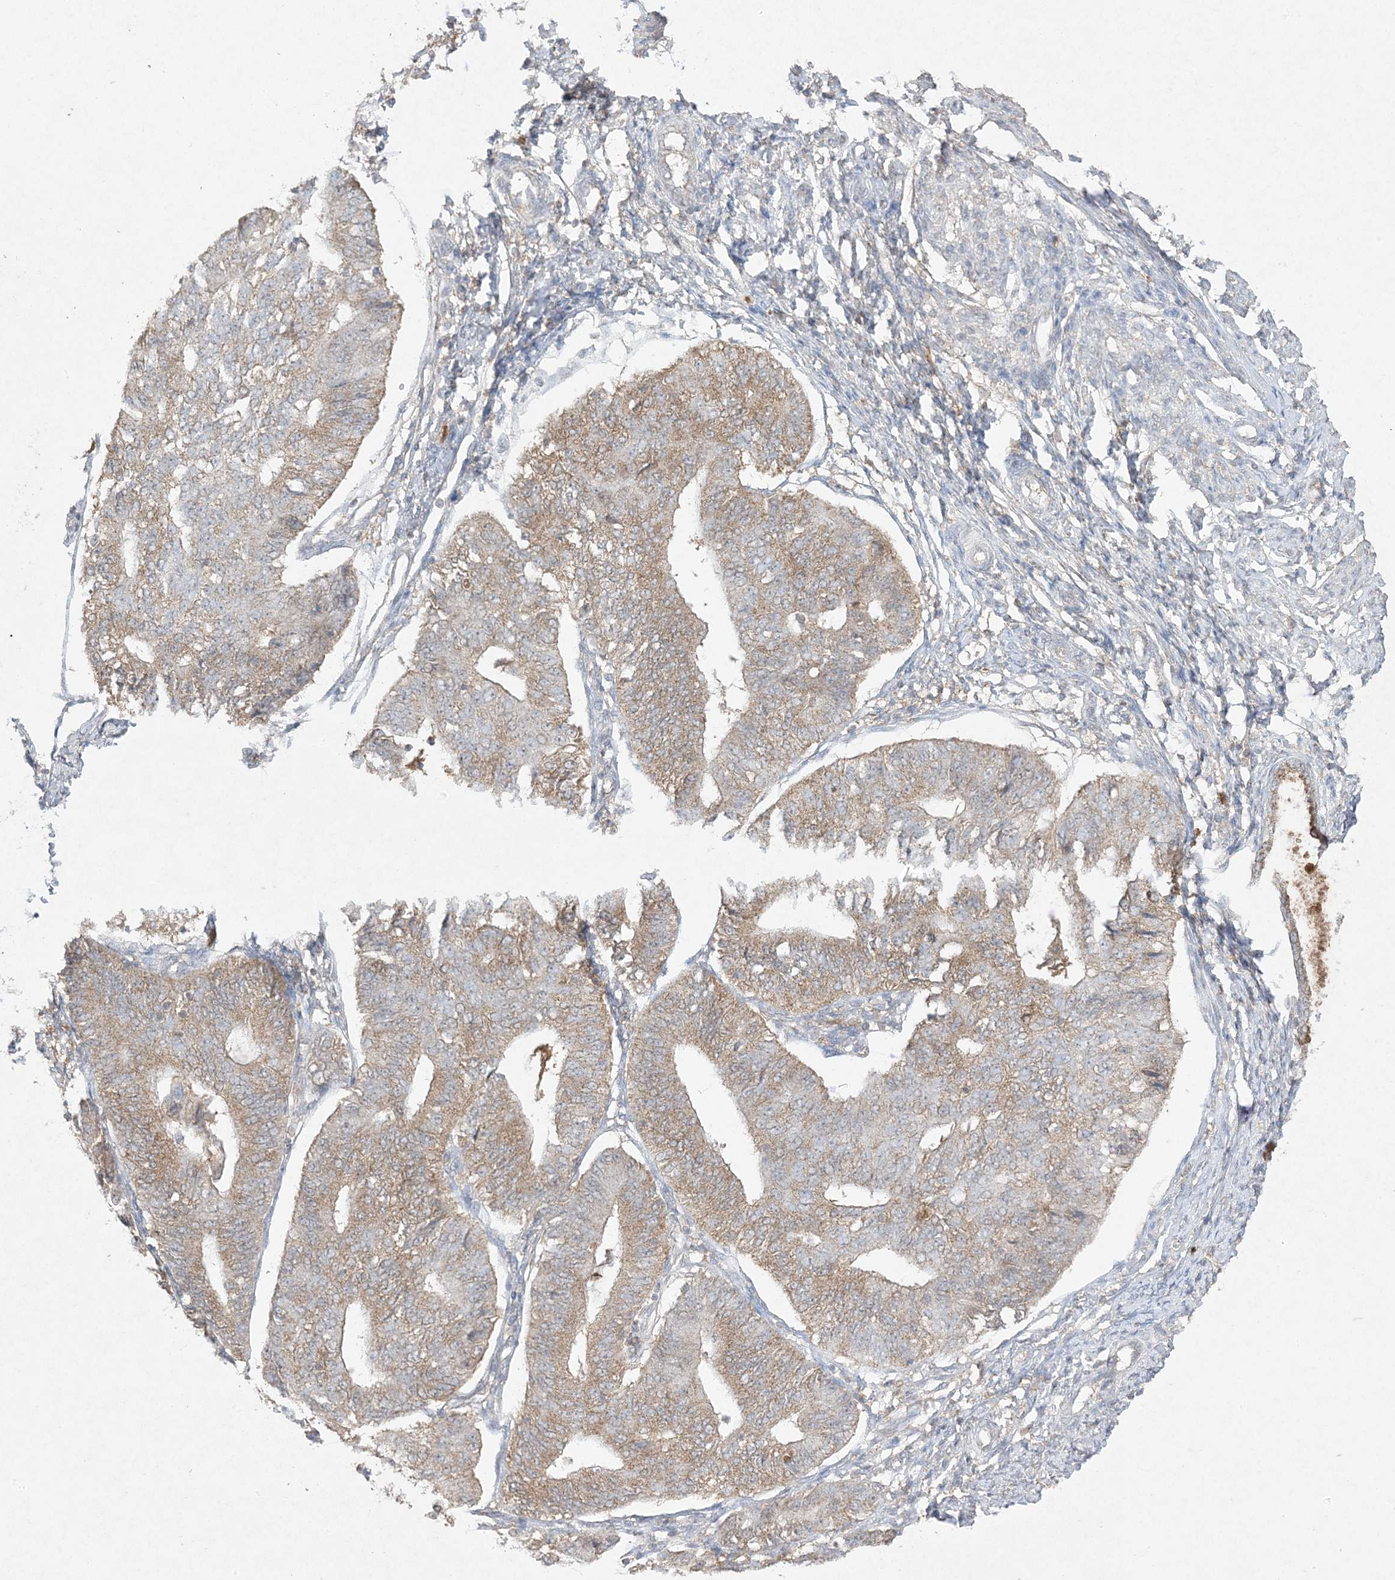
{"staining": {"intensity": "moderate", "quantity": "25%-75%", "location": "cytoplasmic/membranous"}, "tissue": "endometrial cancer", "cell_type": "Tumor cells", "image_type": "cancer", "snomed": [{"axis": "morphology", "description": "Adenocarcinoma, NOS"}, {"axis": "topography", "description": "Endometrium"}], "caption": "This is a micrograph of IHC staining of endometrial adenocarcinoma, which shows moderate expression in the cytoplasmic/membranous of tumor cells.", "gene": "UBE2C", "patient": {"sex": "female", "age": 32}}